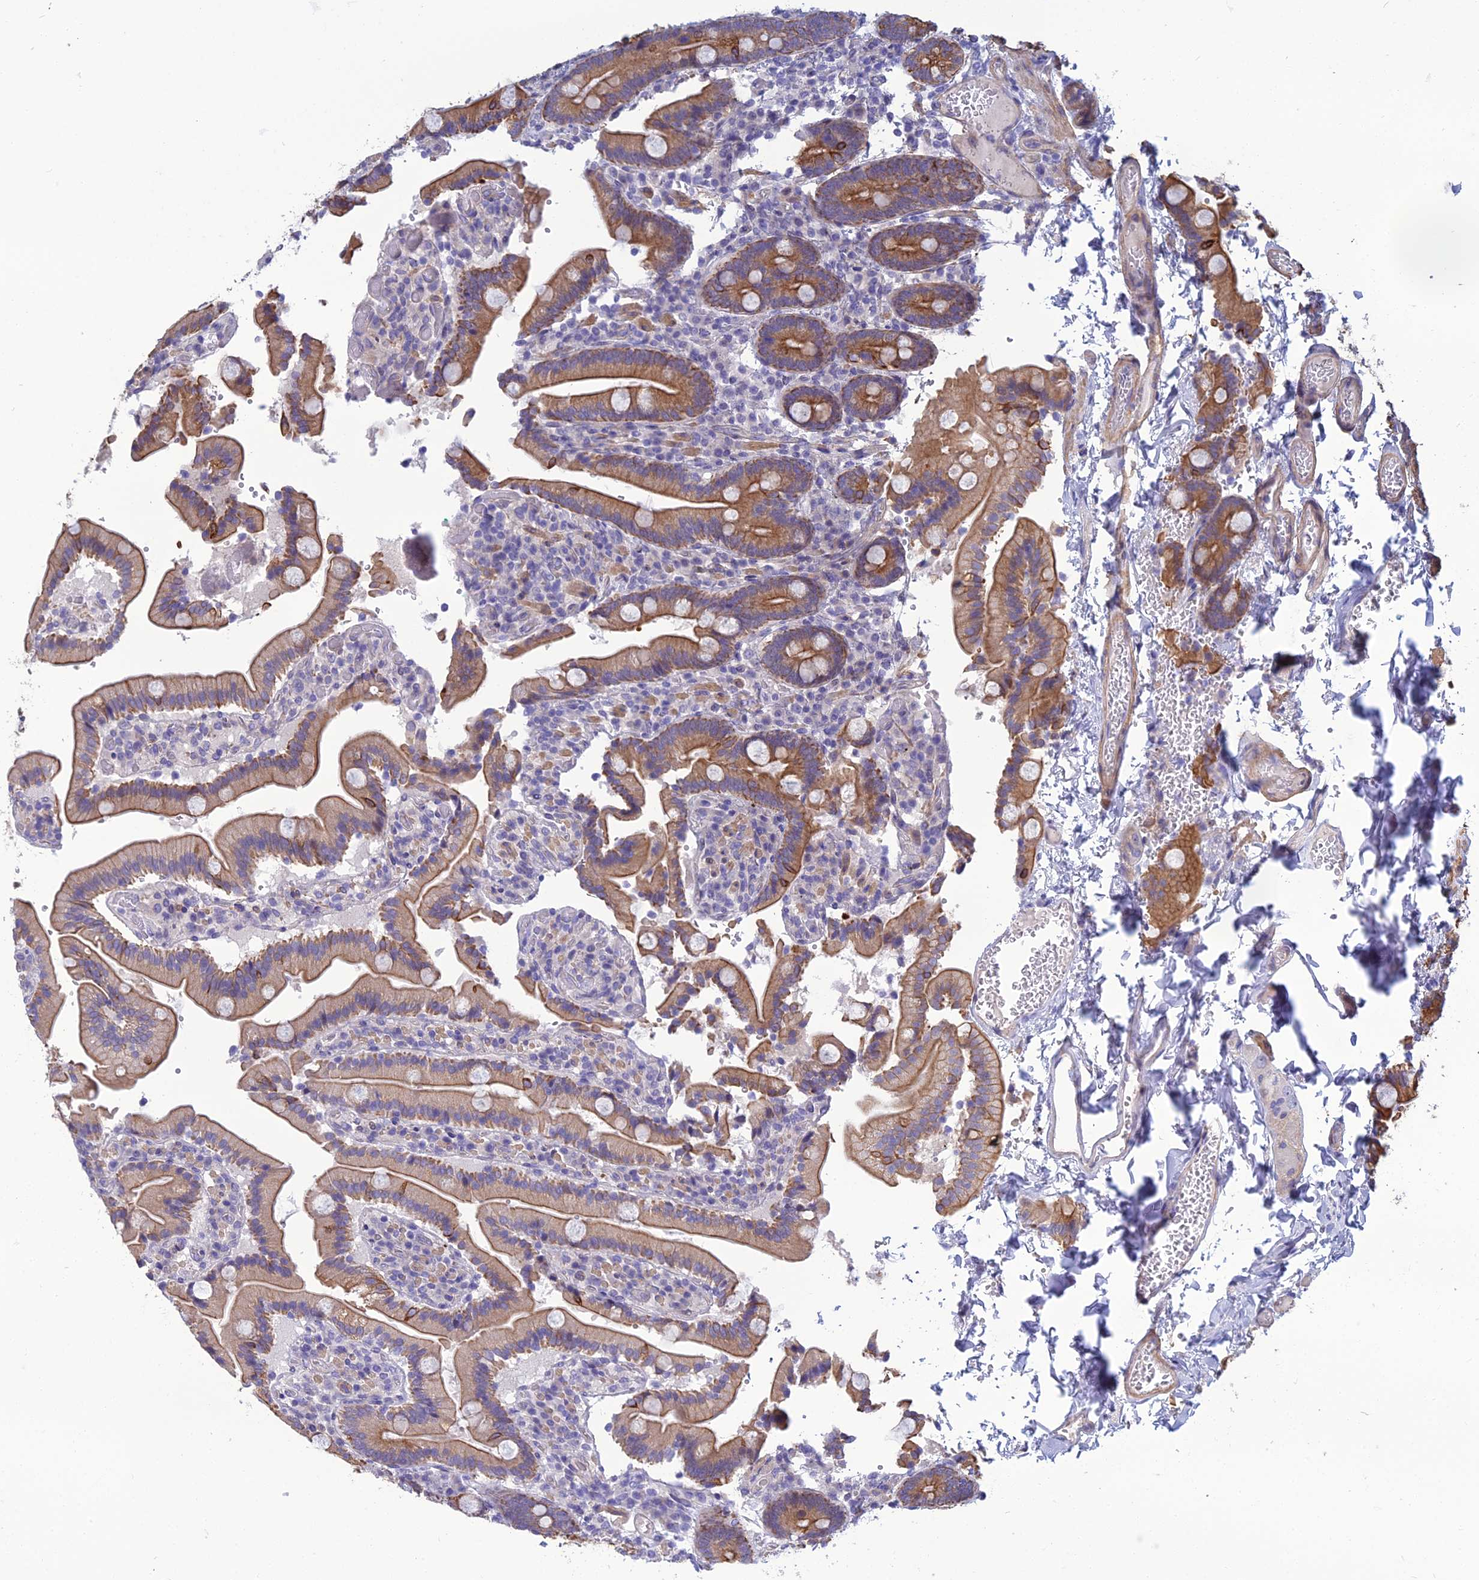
{"staining": {"intensity": "moderate", "quantity": ">75%", "location": "cytoplasmic/membranous"}, "tissue": "duodenum", "cell_type": "Glandular cells", "image_type": "normal", "snomed": [{"axis": "morphology", "description": "Normal tissue, NOS"}, {"axis": "topography", "description": "Duodenum"}], "caption": "This is an image of immunohistochemistry staining of normal duodenum, which shows moderate positivity in the cytoplasmic/membranous of glandular cells.", "gene": "LZTS2", "patient": {"sex": "female", "age": 62}}